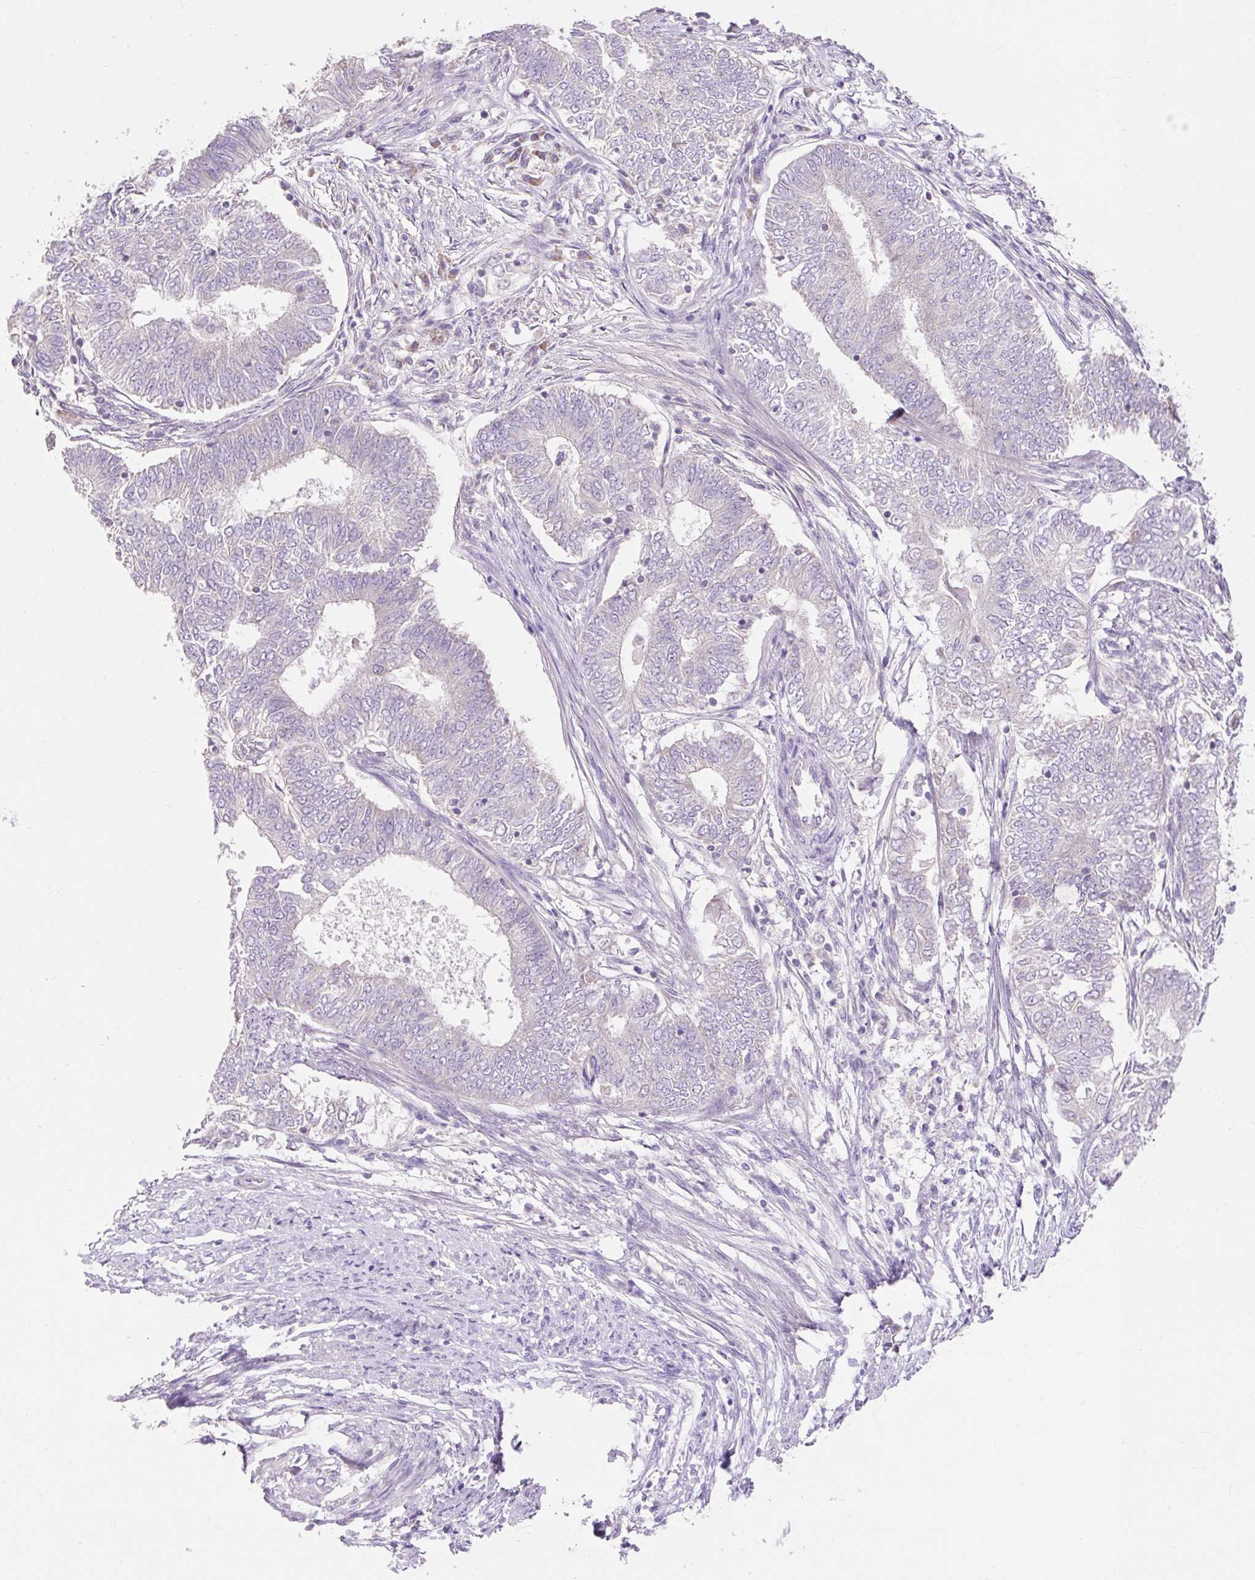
{"staining": {"intensity": "negative", "quantity": "none", "location": "none"}, "tissue": "endometrial cancer", "cell_type": "Tumor cells", "image_type": "cancer", "snomed": [{"axis": "morphology", "description": "Adenocarcinoma, NOS"}, {"axis": "topography", "description": "Endometrium"}], "caption": "This is an immunohistochemistry micrograph of human endometrial adenocarcinoma. There is no expression in tumor cells.", "gene": "PMAIP1", "patient": {"sex": "female", "age": 62}}